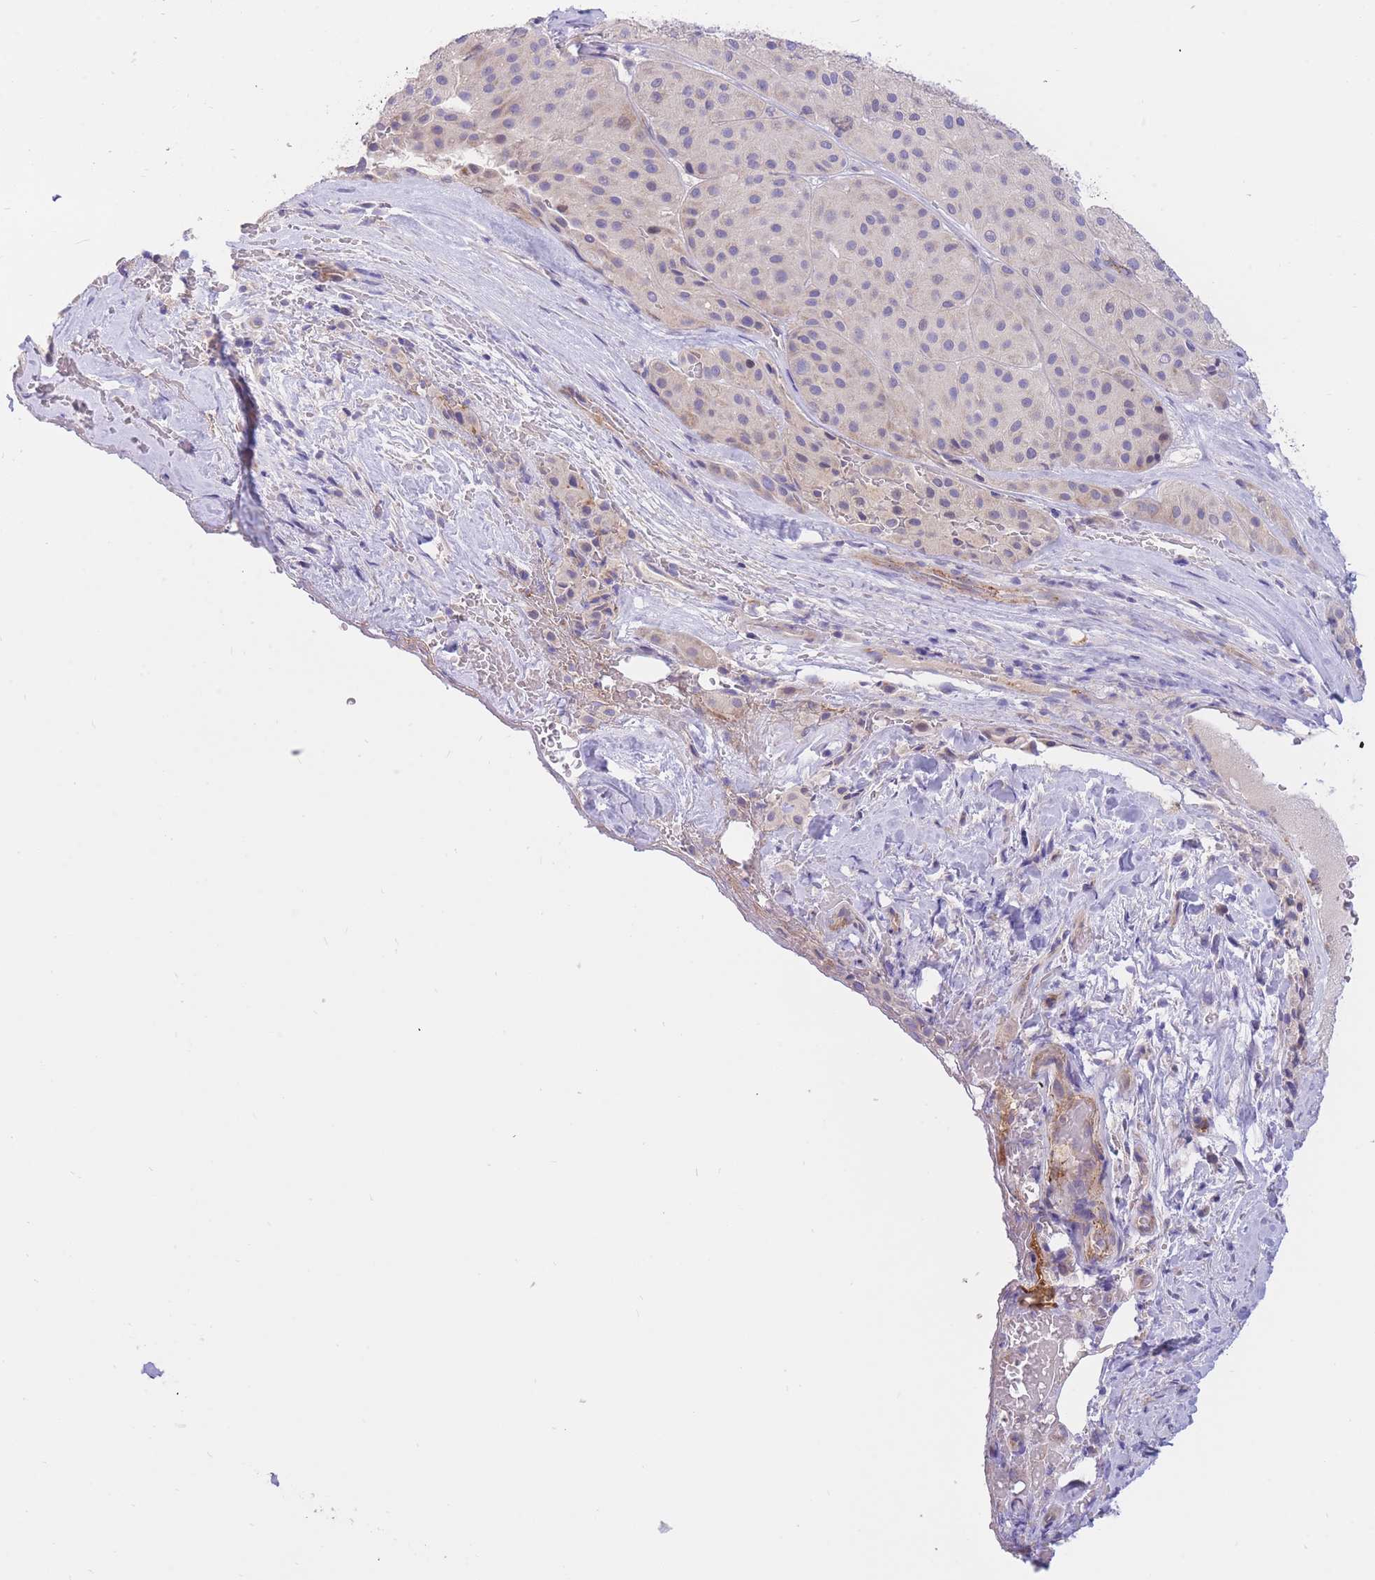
{"staining": {"intensity": "negative", "quantity": "none", "location": "none"}, "tissue": "melanoma", "cell_type": "Tumor cells", "image_type": "cancer", "snomed": [{"axis": "morphology", "description": "Malignant melanoma, Metastatic site"}, {"axis": "topography", "description": "Smooth muscle"}], "caption": "Human malignant melanoma (metastatic site) stained for a protein using immunohistochemistry (IHC) shows no positivity in tumor cells.", "gene": "SULT1A1", "patient": {"sex": "male", "age": 41}}